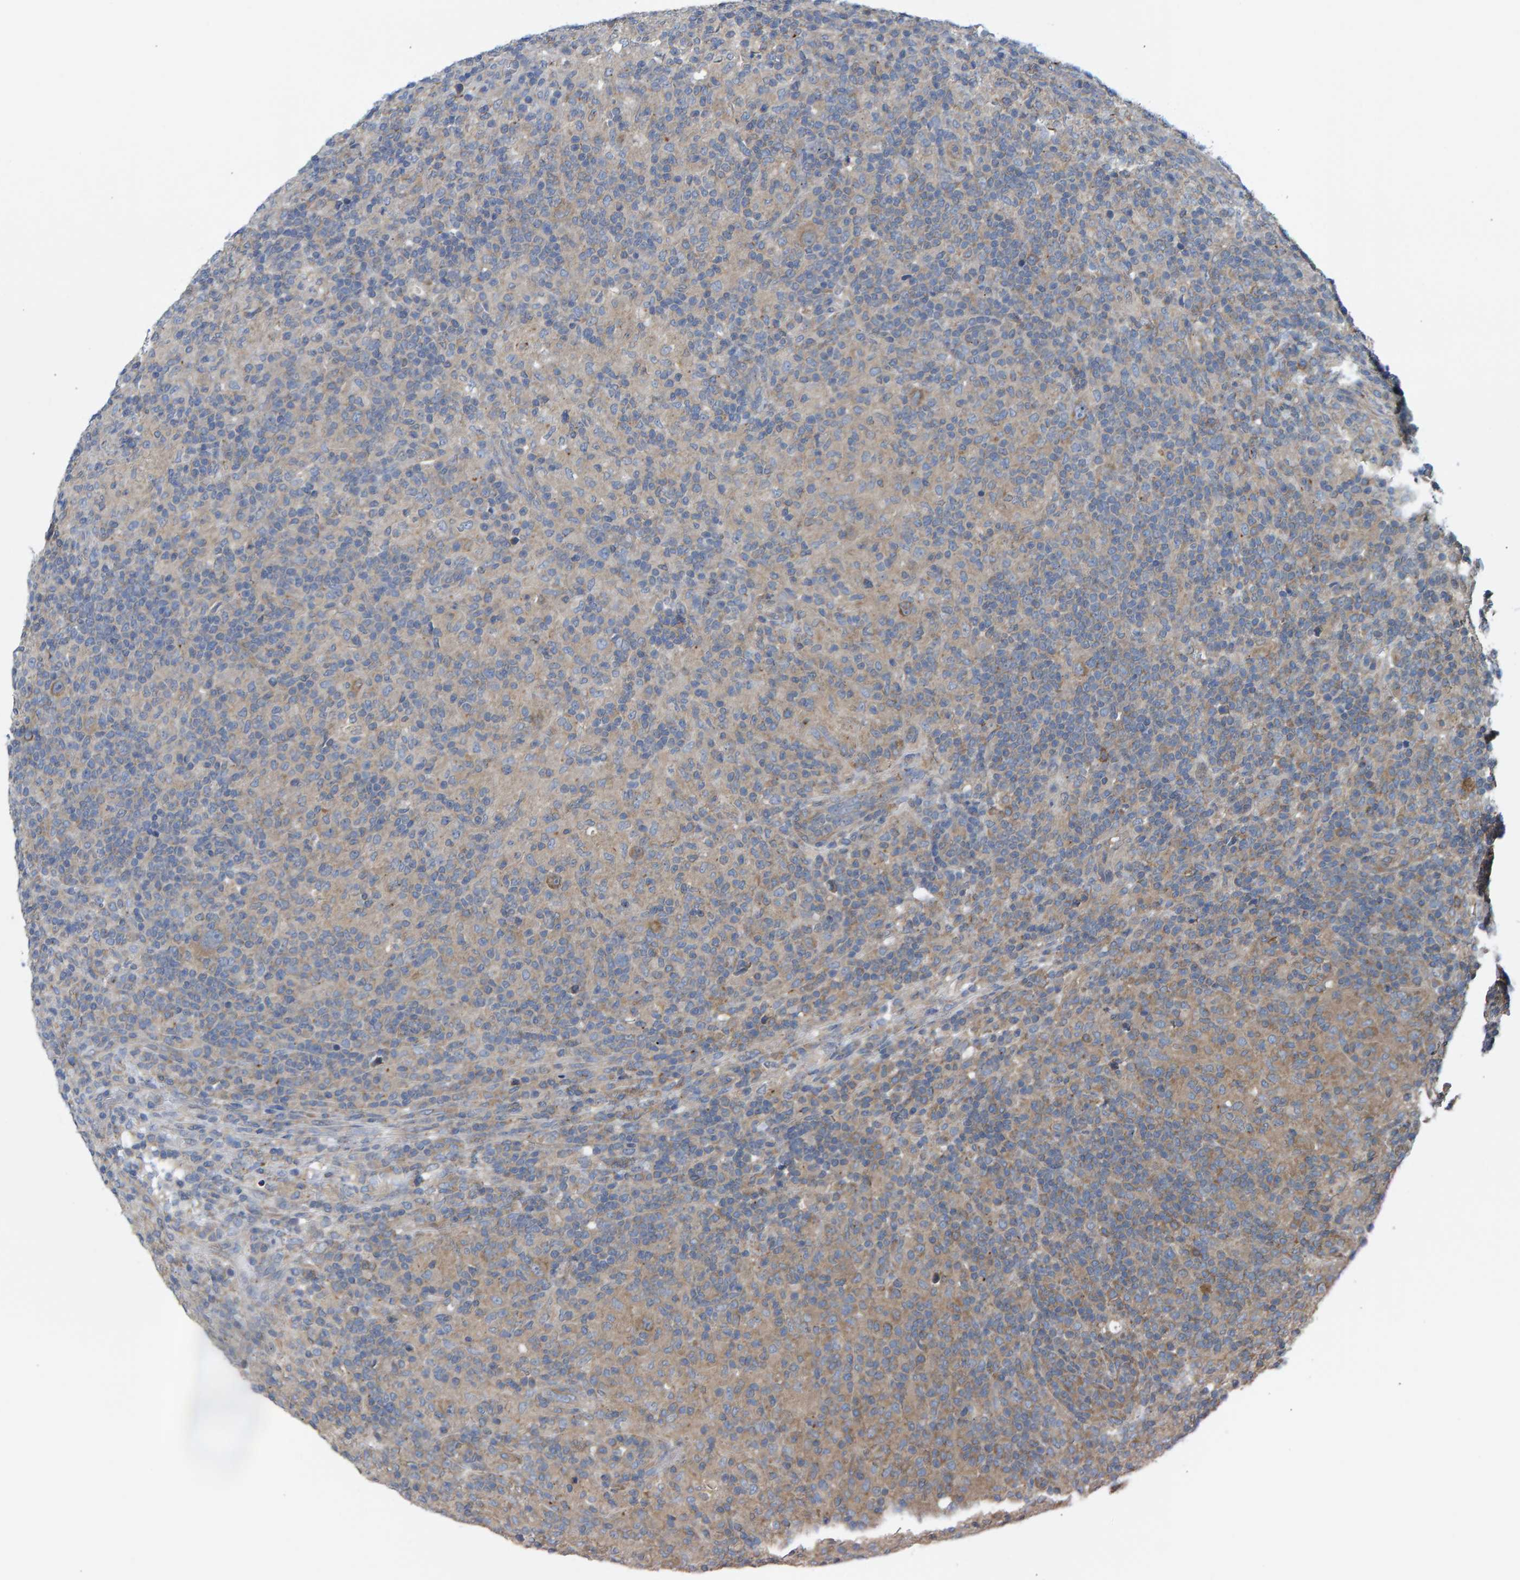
{"staining": {"intensity": "weak", "quantity": ">75%", "location": "cytoplasmic/membranous"}, "tissue": "lymphoma", "cell_type": "Tumor cells", "image_type": "cancer", "snomed": [{"axis": "morphology", "description": "Hodgkin's disease, NOS"}, {"axis": "topography", "description": "Lymph node"}], "caption": "Human Hodgkin's disease stained for a protein (brown) demonstrates weak cytoplasmic/membranous positive positivity in about >75% of tumor cells.", "gene": "LRSAM1", "patient": {"sex": "male", "age": 70}}